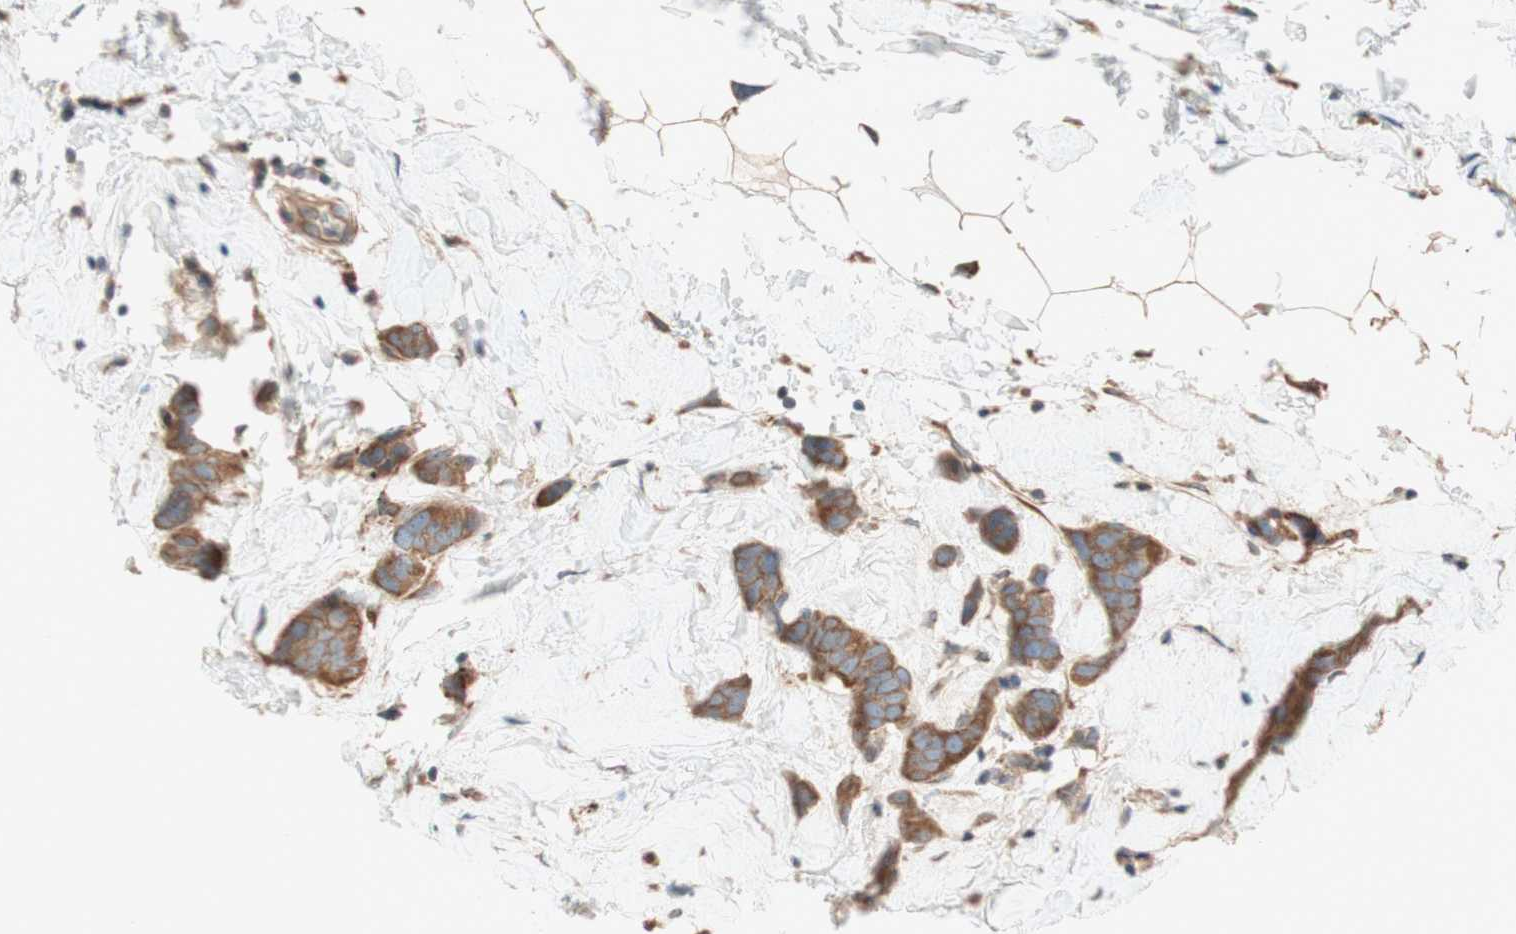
{"staining": {"intensity": "moderate", "quantity": ">75%", "location": "cytoplasmic/membranous"}, "tissue": "breast cancer", "cell_type": "Tumor cells", "image_type": "cancer", "snomed": [{"axis": "morphology", "description": "Normal tissue, NOS"}, {"axis": "morphology", "description": "Duct carcinoma"}, {"axis": "topography", "description": "Breast"}], "caption": "Immunohistochemistry (IHC) (DAB (3,3'-diaminobenzidine)) staining of breast cancer reveals moderate cytoplasmic/membranous protein expression in about >75% of tumor cells.", "gene": "SOCS2", "patient": {"sex": "female", "age": 50}}